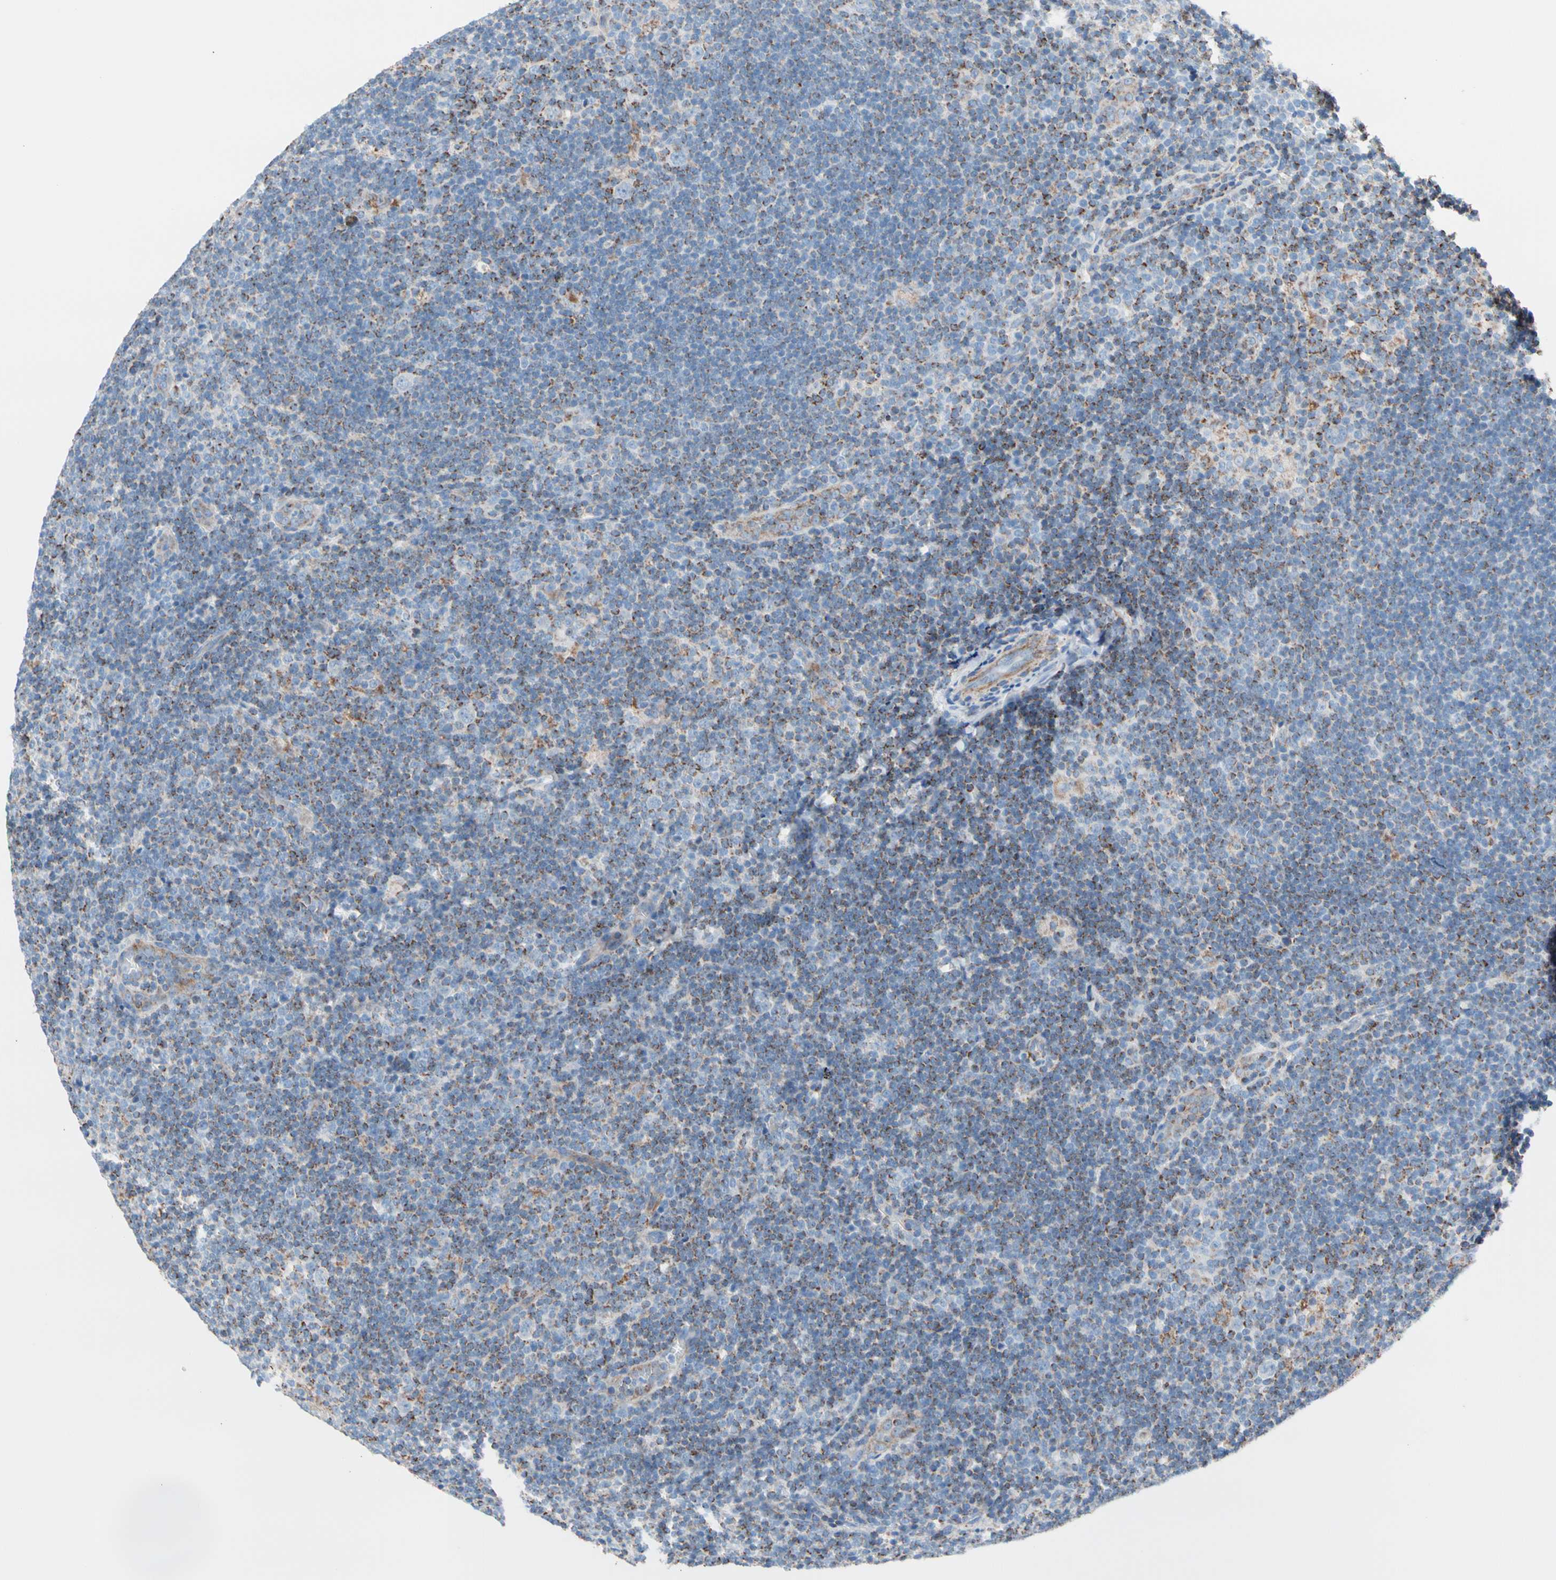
{"staining": {"intensity": "weak", "quantity": "25%-75%", "location": "cytoplasmic/membranous"}, "tissue": "lymphoma", "cell_type": "Tumor cells", "image_type": "cancer", "snomed": [{"axis": "morphology", "description": "Hodgkin's disease, NOS"}, {"axis": "topography", "description": "Lymph node"}], "caption": "Brown immunohistochemical staining in human Hodgkin's disease shows weak cytoplasmic/membranous expression in approximately 25%-75% of tumor cells.", "gene": "HK1", "patient": {"sex": "female", "age": 57}}